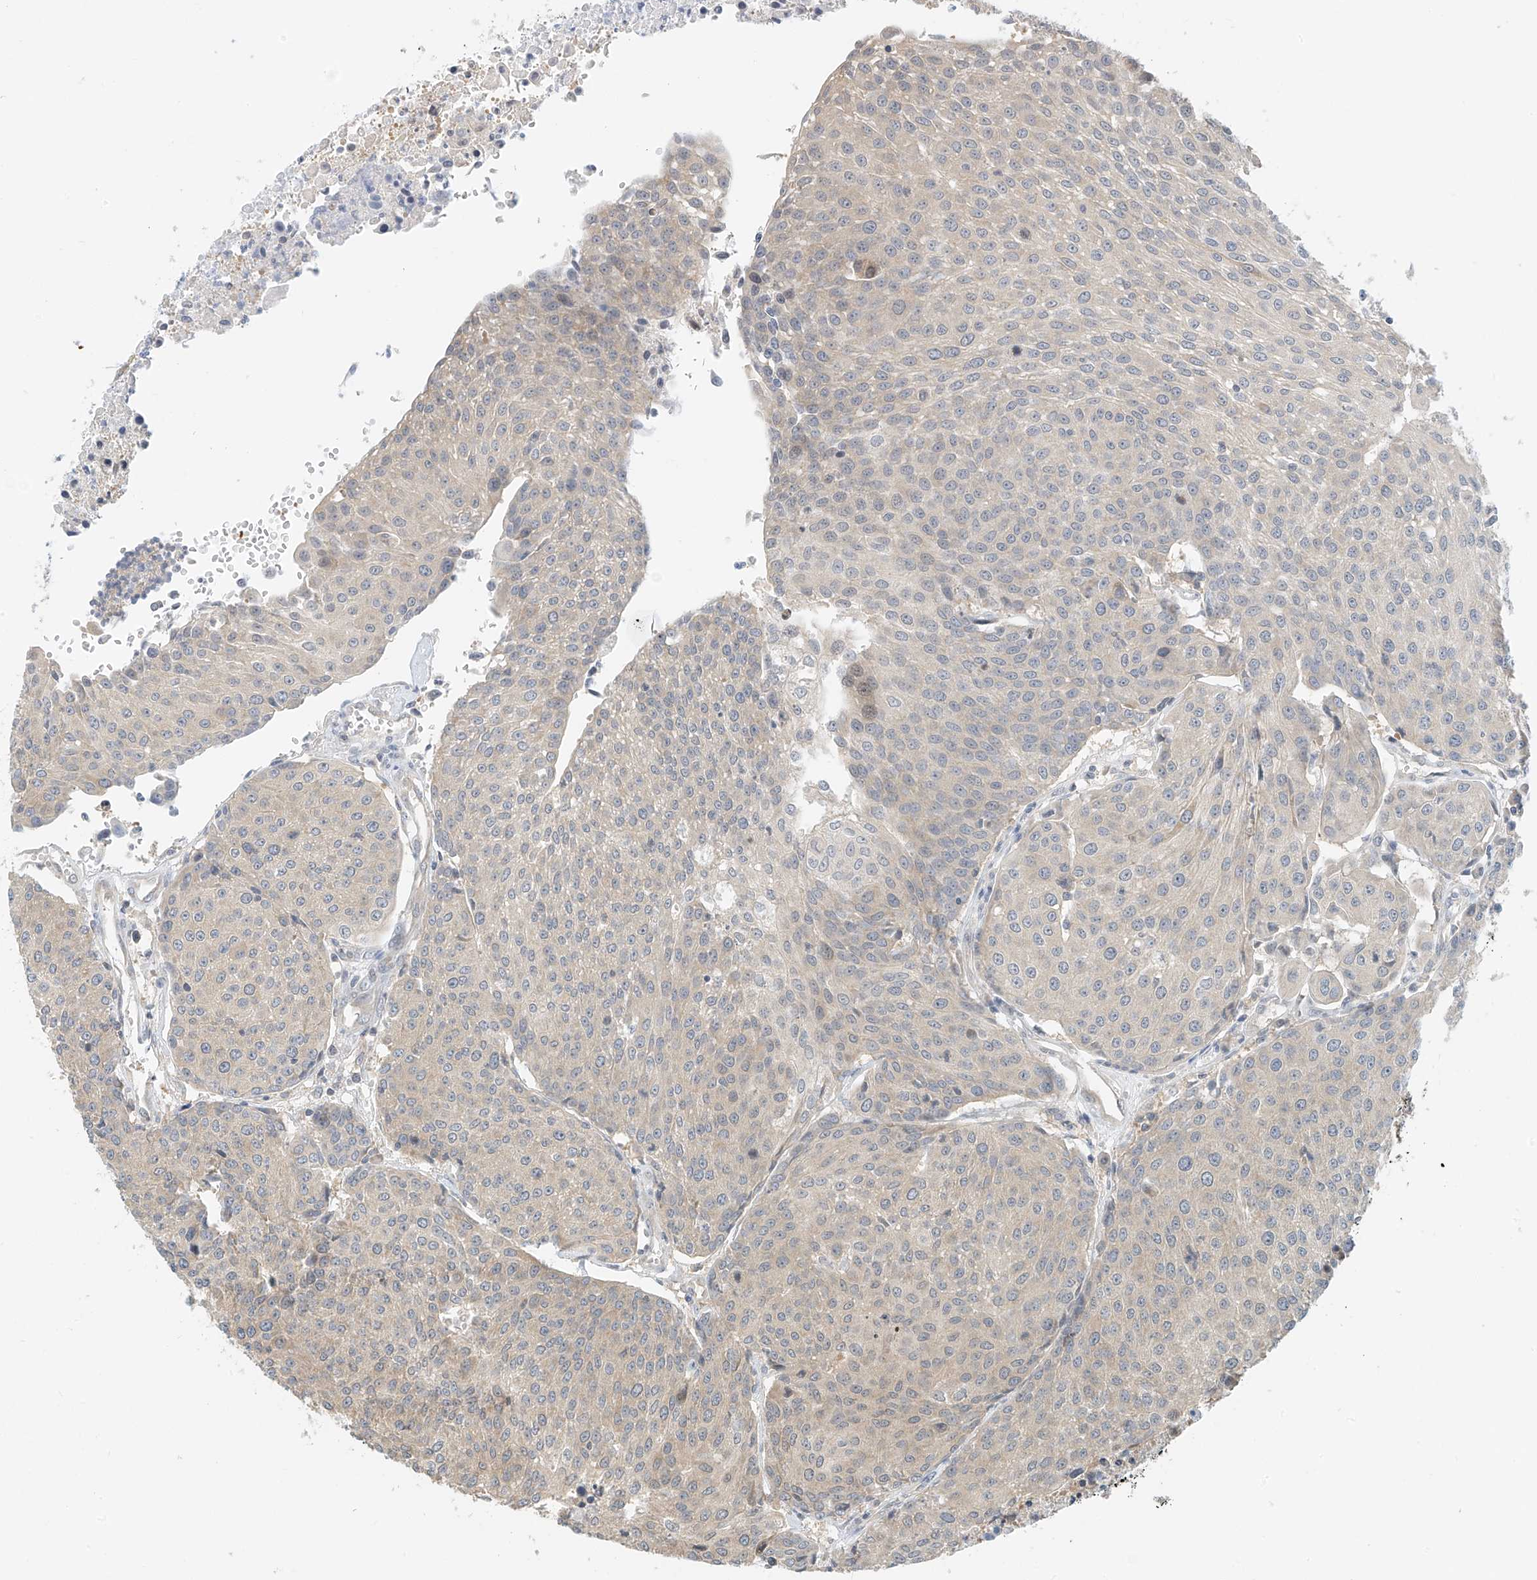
{"staining": {"intensity": "weak", "quantity": "<25%", "location": "cytoplasmic/membranous"}, "tissue": "urothelial cancer", "cell_type": "Tumor cells", "image_type": "cancer", "snomed": [{"axis": "morphology", "description": "Urothelial carcinoma, High grade"}, {"axis": "topography", "description": "Urinary bladder"}], "caption": "Immunohistochemistry (IHC) photomicrograph of neoplastic tissue: human urothelial carcinoma (high-grade) stained with DAB (3,3'-diaminobenzidine) exhibits no significant protein expression in tumor cells.", "gene": "PPA2", "patient": {"sex": "female", "age": 85}}